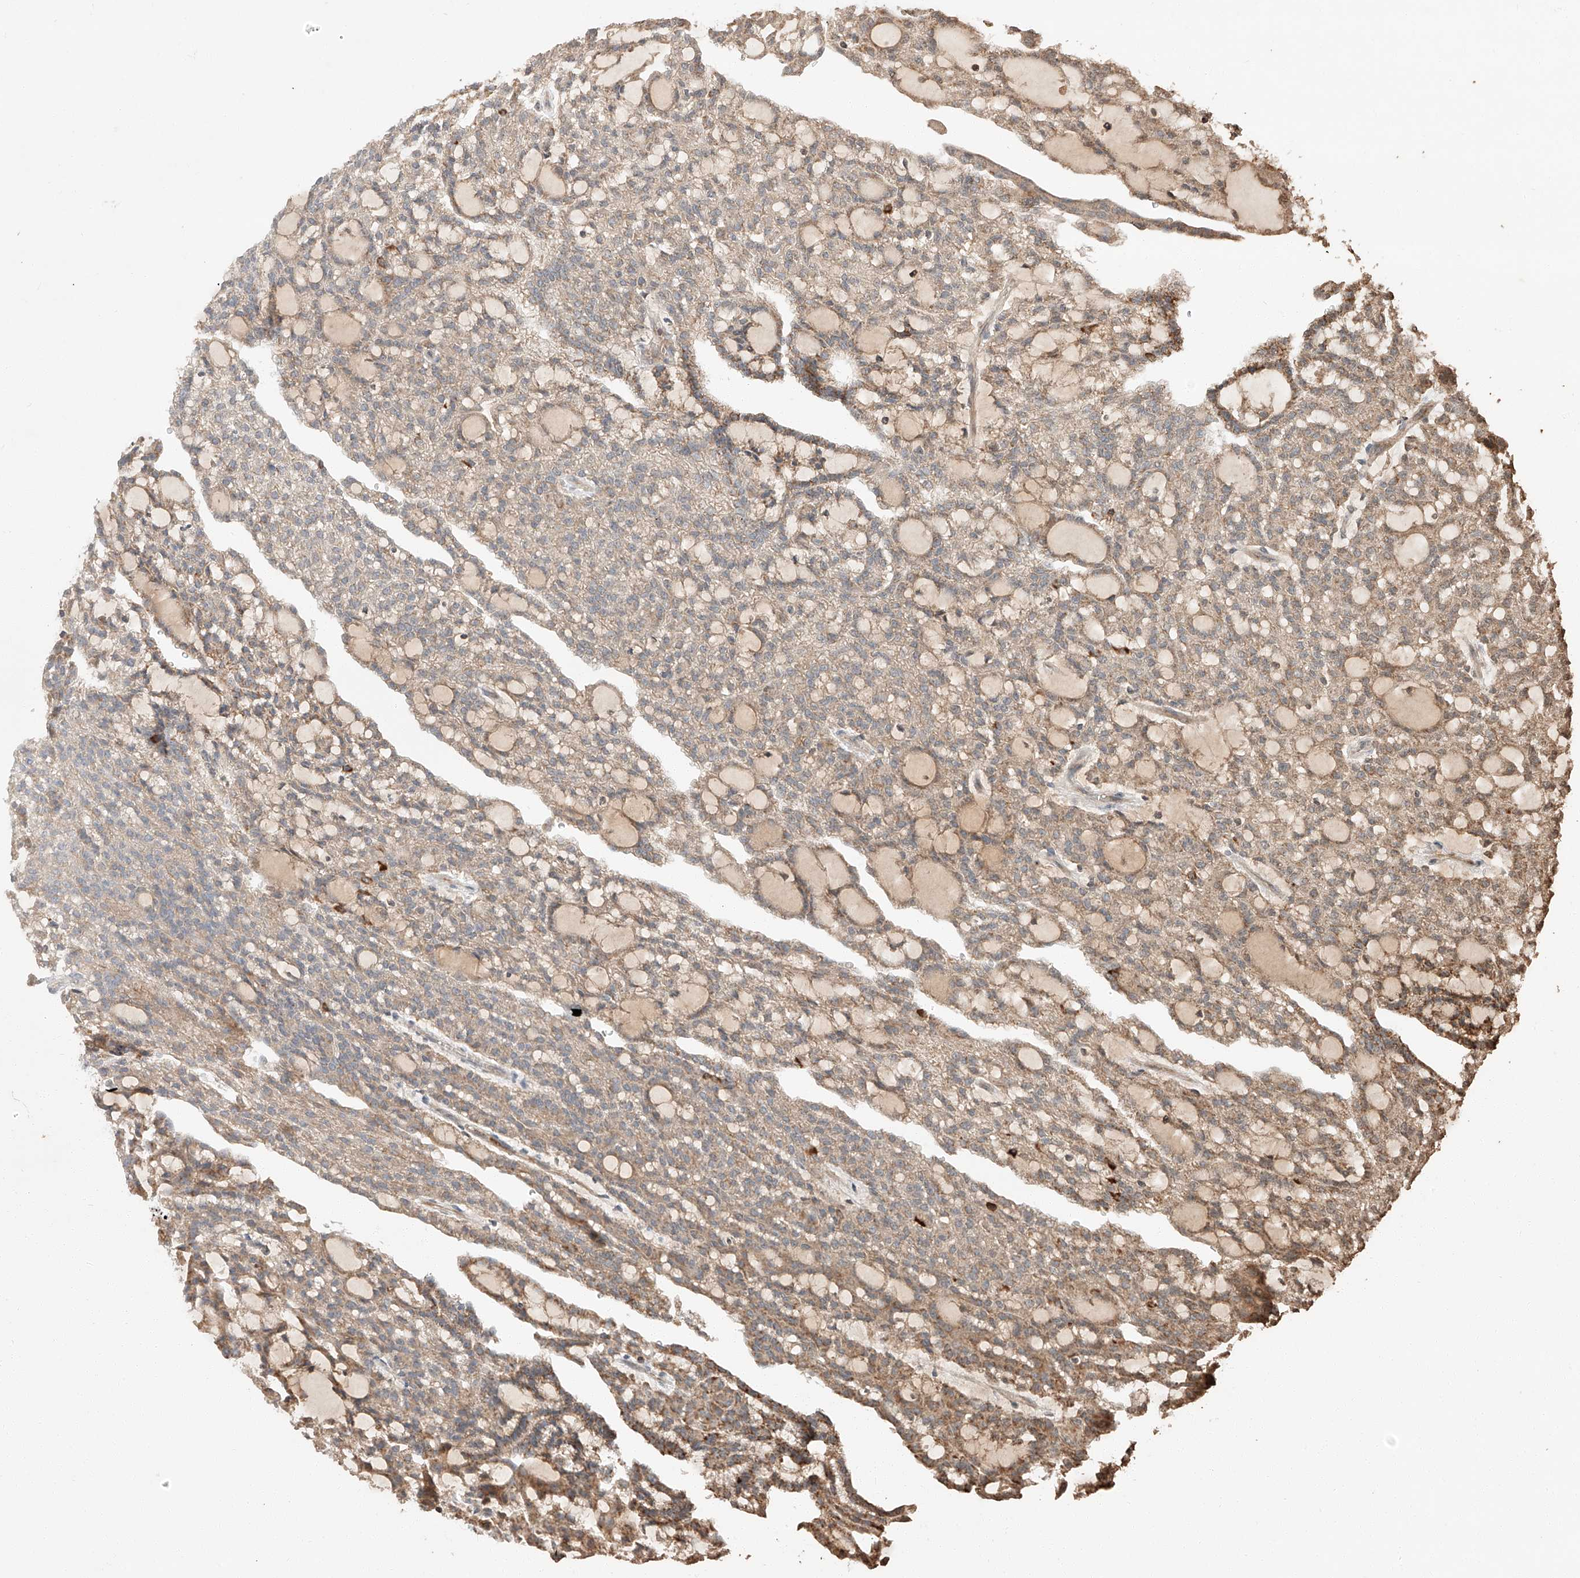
{"staining": {"intensity": "moderate", "quantity": "25%-75%", "location": "cytoplasmic/membranous"}, "tissue": "renal cancer", "cell_type": "Tumor cells", "image_type": "cancer", "snomed": [{"axis": "morphology", "description": "Adenocarcinoma, NOS"}, {"axis": "topography", "description": "Kidney"}], "caption": "Renal cancer stained for a protein (brown) displays moderate cytoplasmic/membranous positive staining in about 25%-75% of tumor cells.", "gene": "ARHGAP33", "patient": {"sex": "male", "age": 63}}